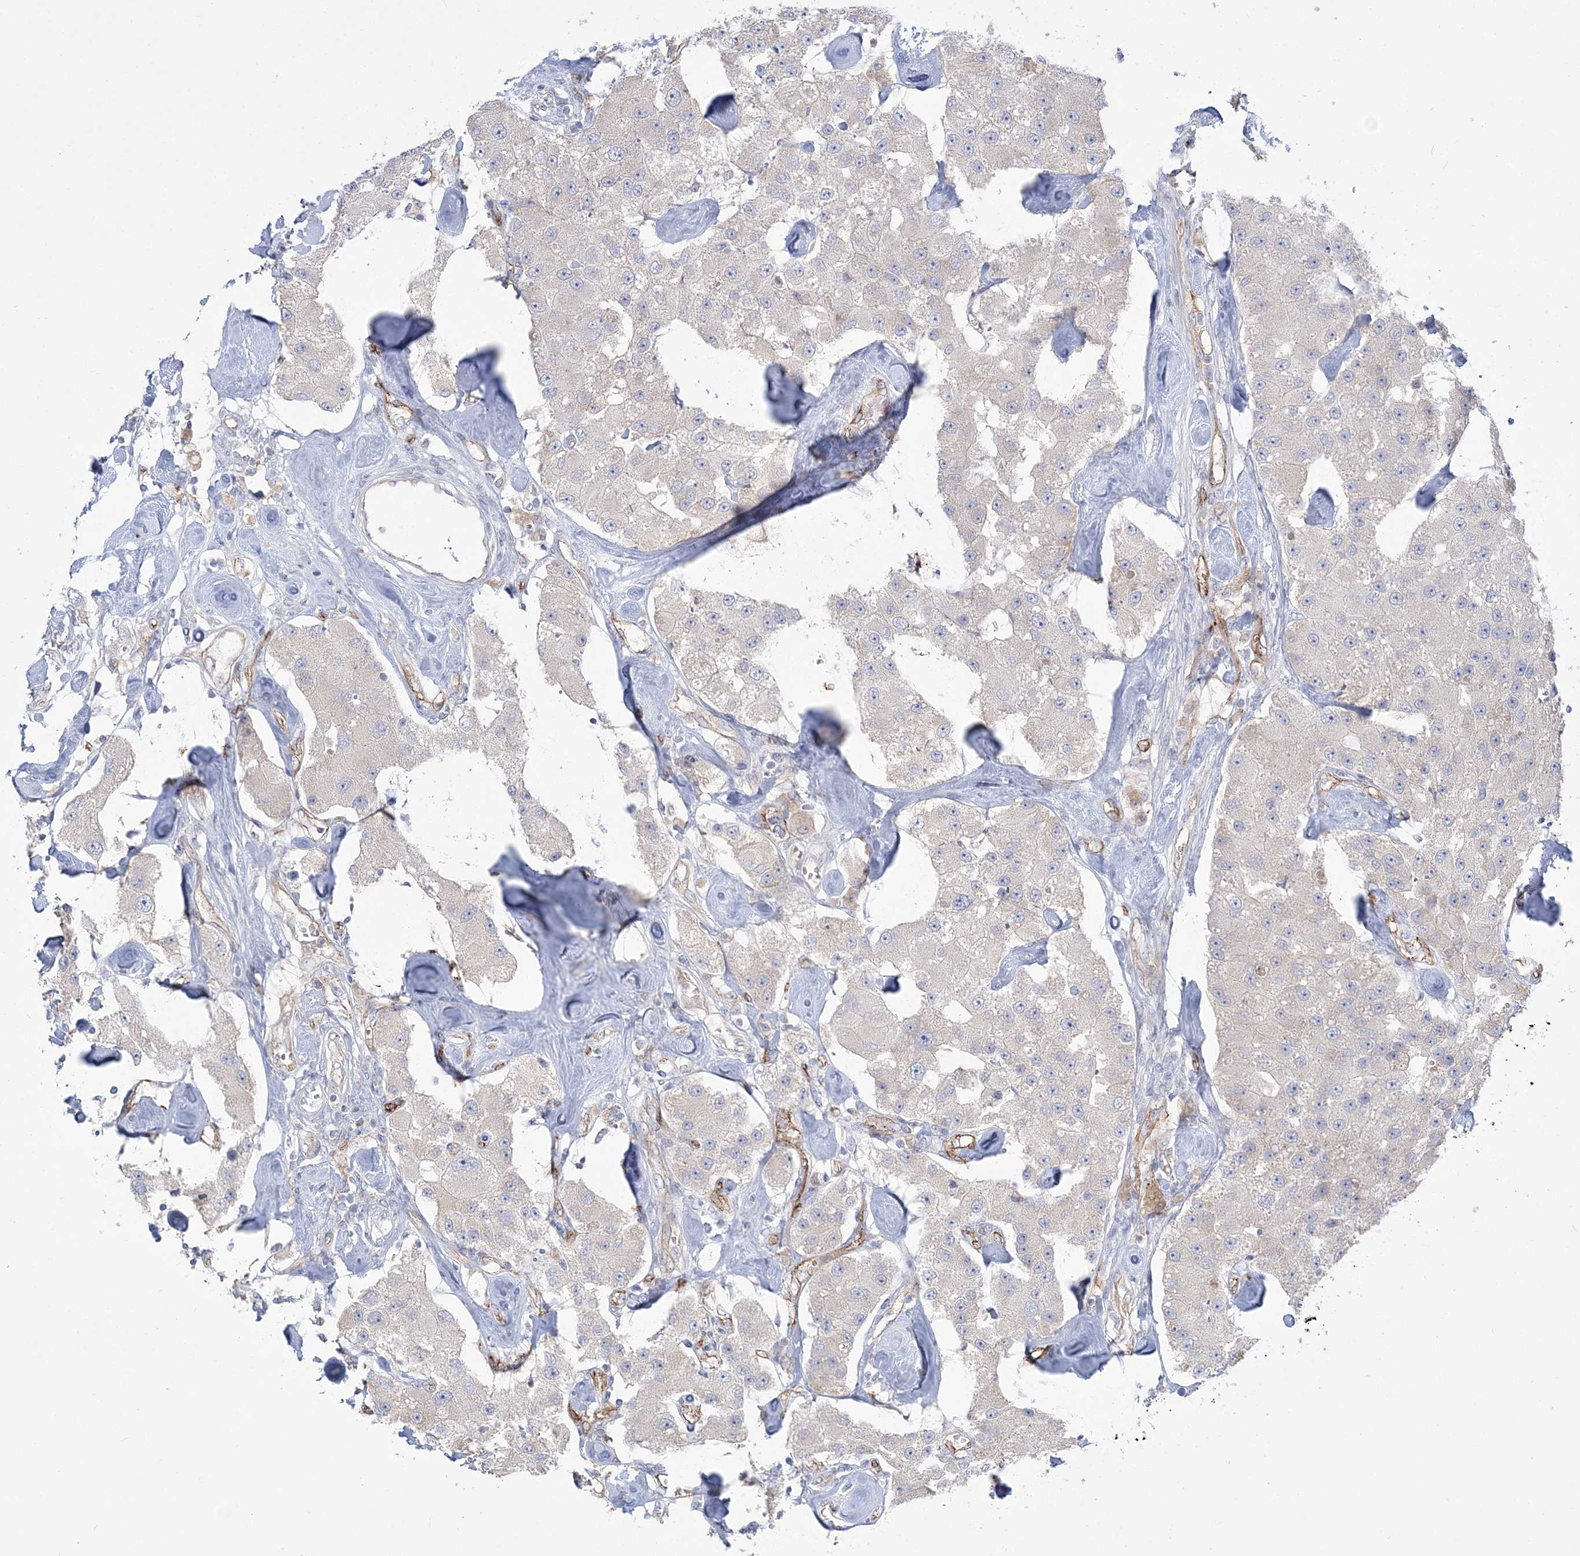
{"staining": {"intensity": "negative", "quantity": "none", "location": "none"}, "tissue": "carcinoid", "cell_type": "Tumor cells", "image_type": "cancer", "snomed": [{"axis": "morphology", "description": "Carcinoid, malignant, NOS"}, {"axis": "topography", "description": "Pancreas"}], "caption": "This is an immunohistochemistry (IHC) histopathology image of carcinoid (malignant). There is no staining in tumor cells.", "gene": "FARSB", "patient": {"sex": "male", "age": 41}}